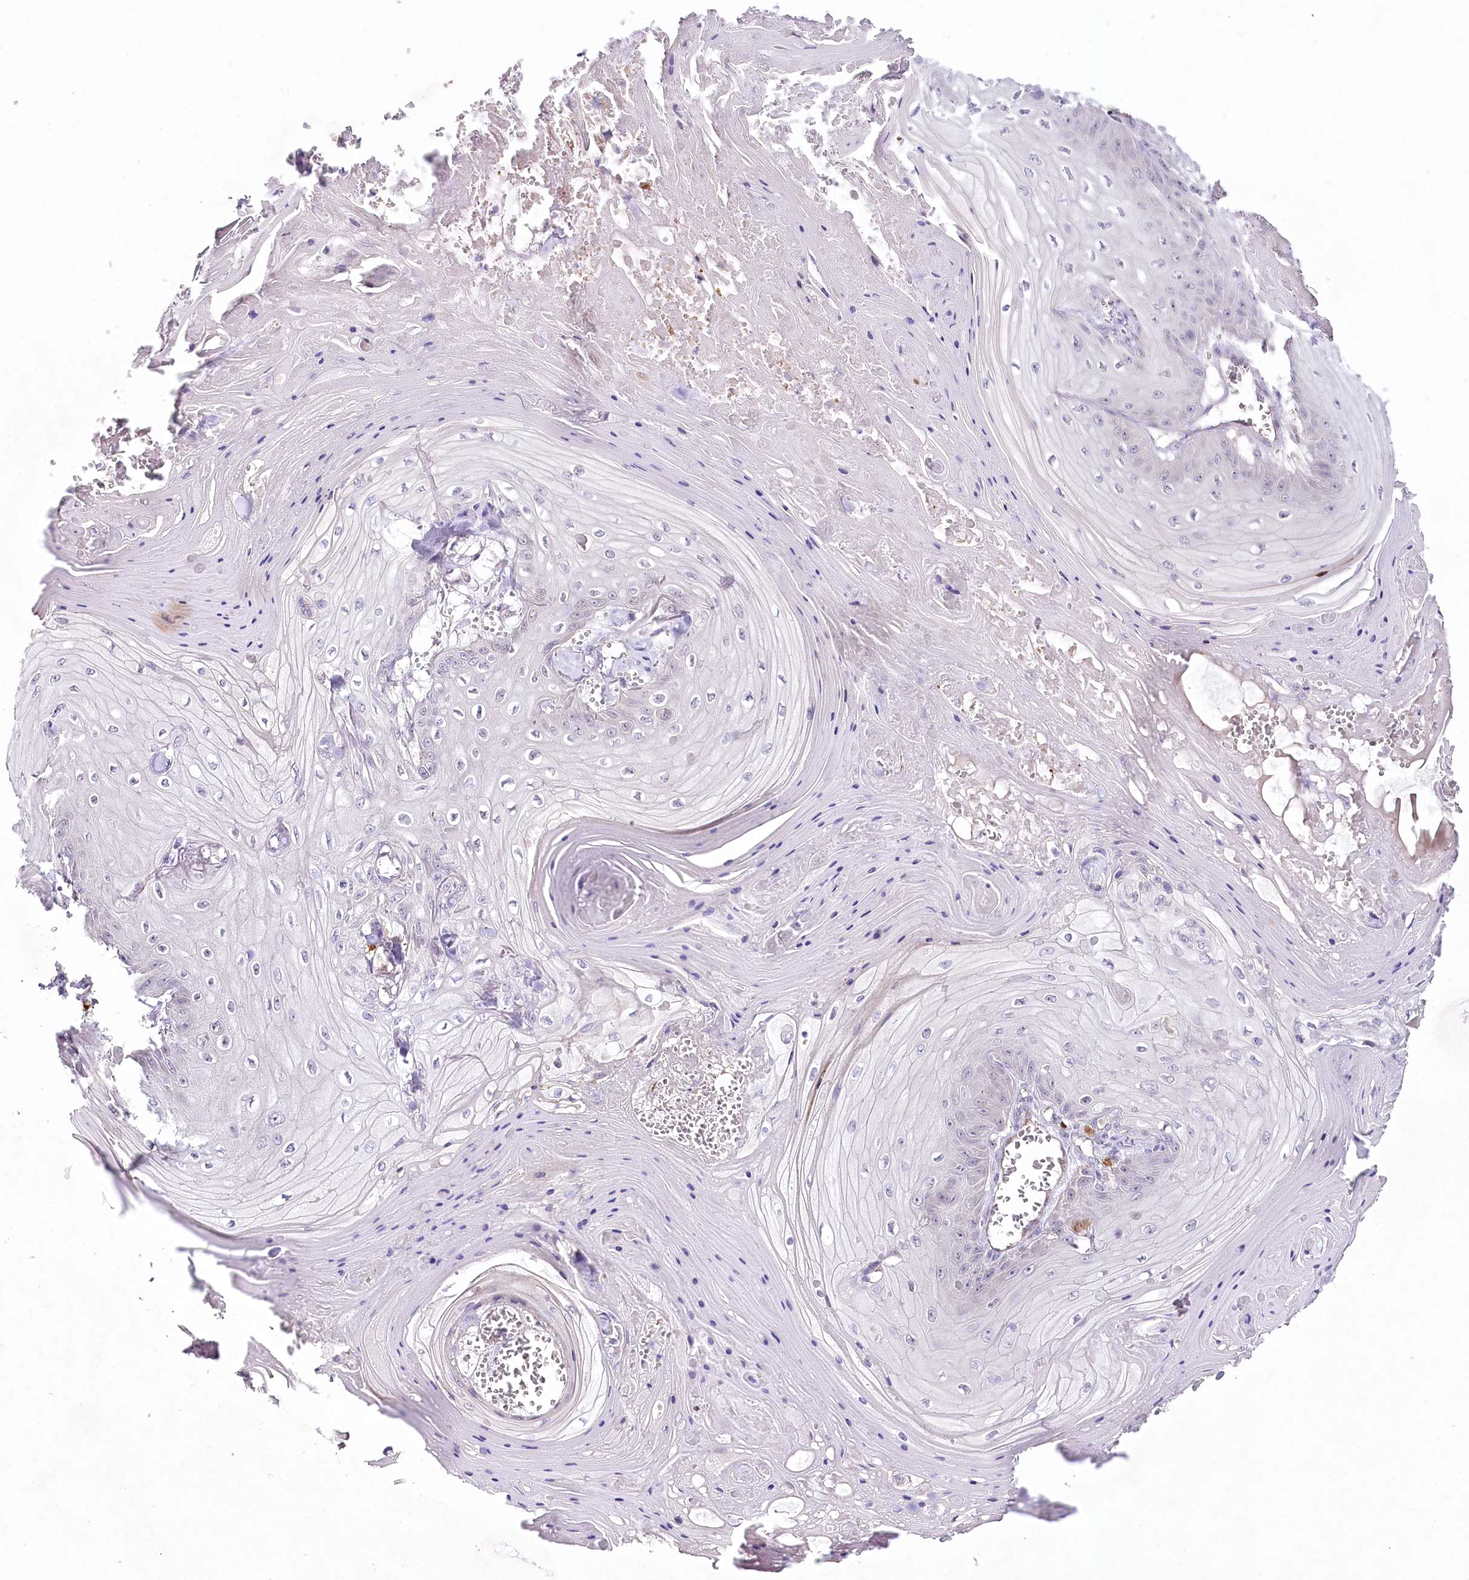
{"staining": {"intensity": "negative", "quantity": "none", "location": "none"}, "tissue": "skin cancer", "cell_type": "Tumor cells", "image_type": "cancer", "snomed": [{"axis": "morphology", "description": "Squamous cell carcinoma, NOS"}, {"axis": "topography", "description": "Skin"}], "caption": "High magnification brightfield microscopy of squamous cell carcinoma (skin) stained with DAB (brown) and counterstained with hematoxylin (blue): tumor cells show no significant staining. (Immunohistochemistry, brightfield microscopy, high magnification).", "gene": "VWA5A", "patient": {"sex": "male", "age": 74}}